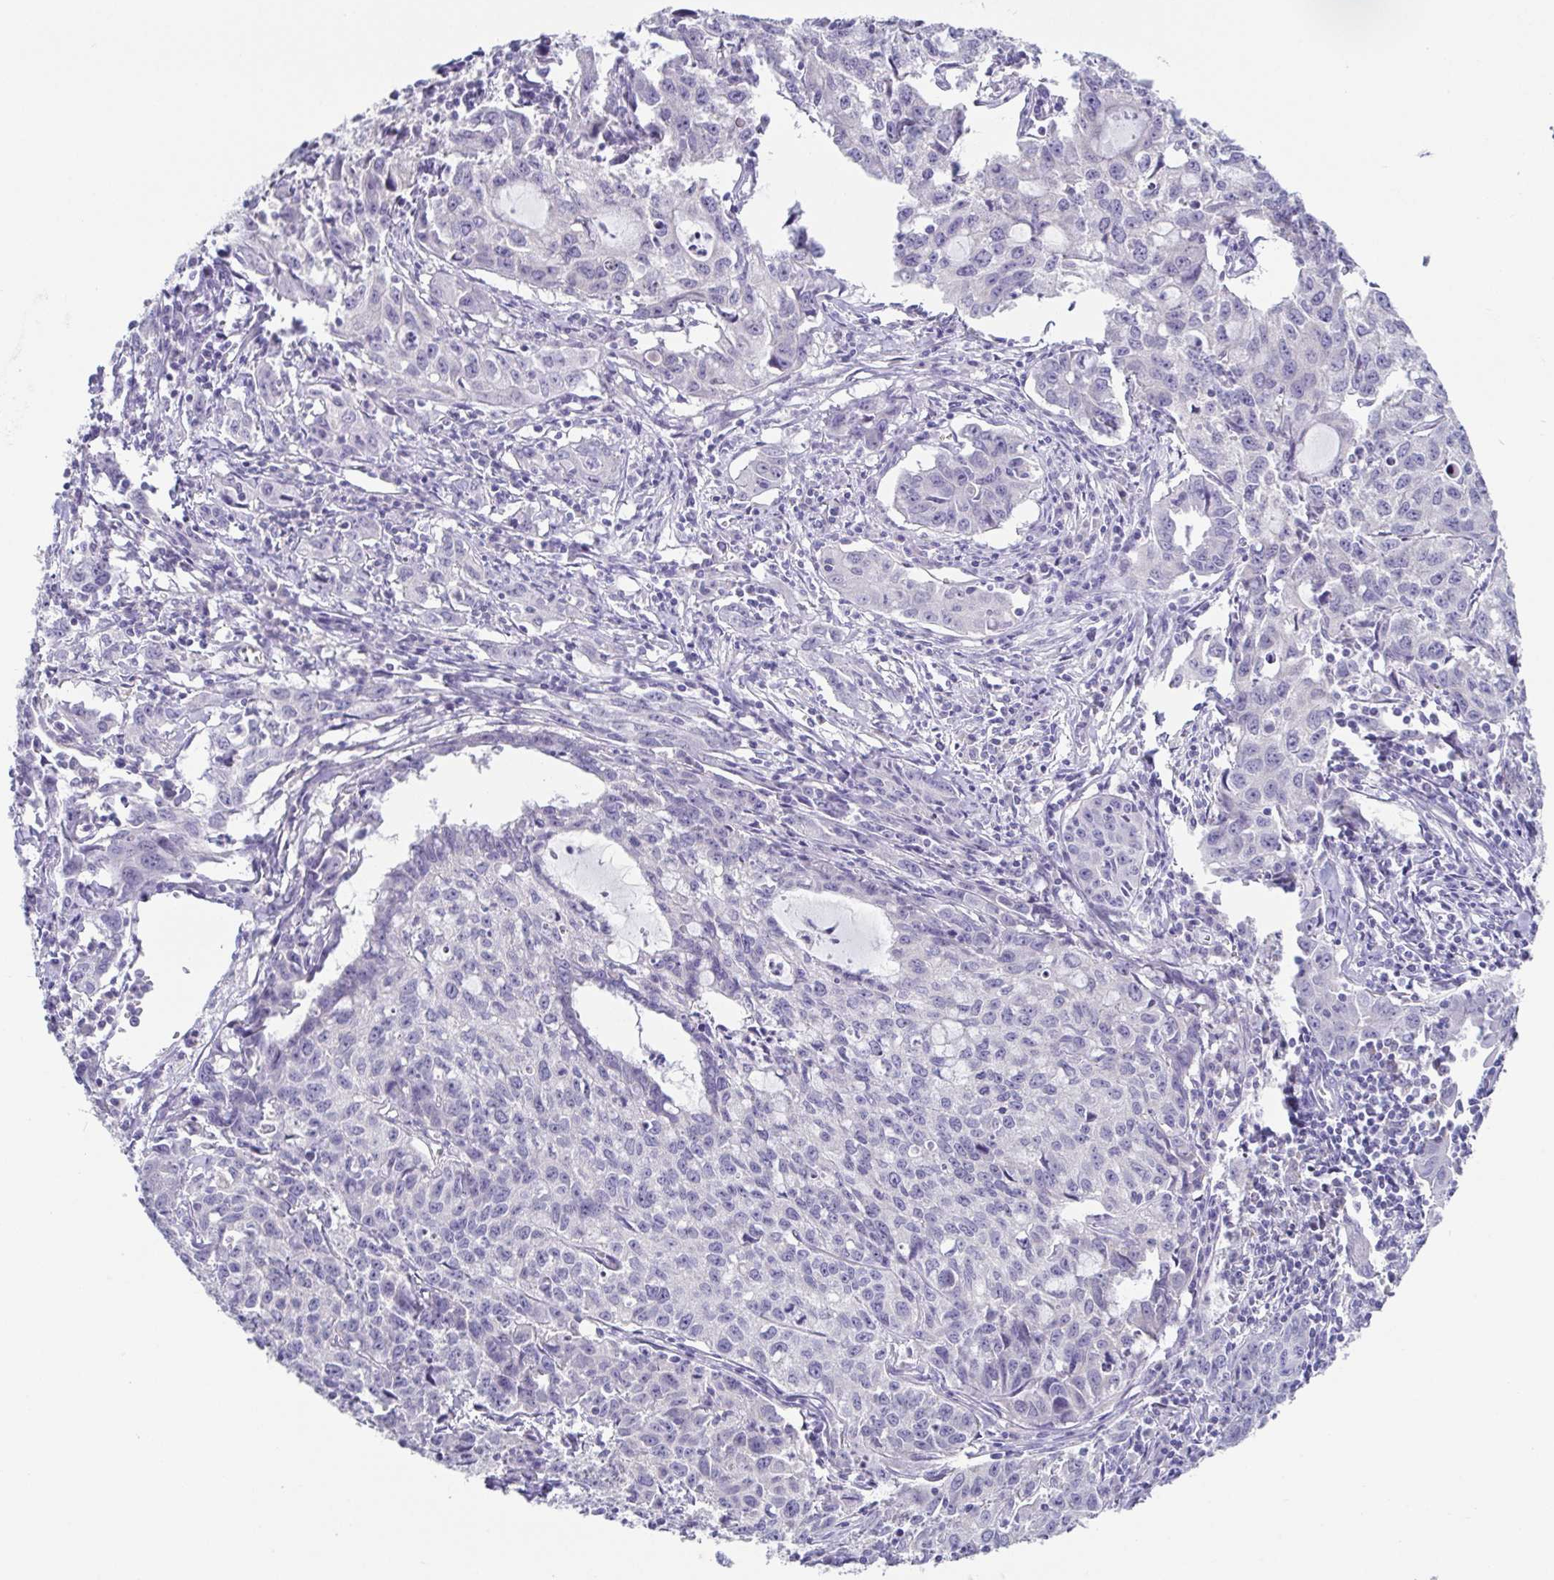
{"staining": {"intensity": "negative", "quantity": "none", "location": "none"}, "tissue": "cervical cancer", "cell_type": "Tumor cells", "image_type": "cancer", "snomed": [{"axis": "morphology", "description": "Squamous cell carcinoma, NOS"}, {"axis": "topography", "description": "Cervix"}], "caption": "DAB (3,3'-diaminobenzidine) immunohistochemical staining of human cervical cancer (squamous cell carcinoma) exhibits no significant staining in tumor cells. (IHC, brightfield microscopy, high magnification).", "gene": "RDH11", "patient": {"sex": "female", "age": 28}}